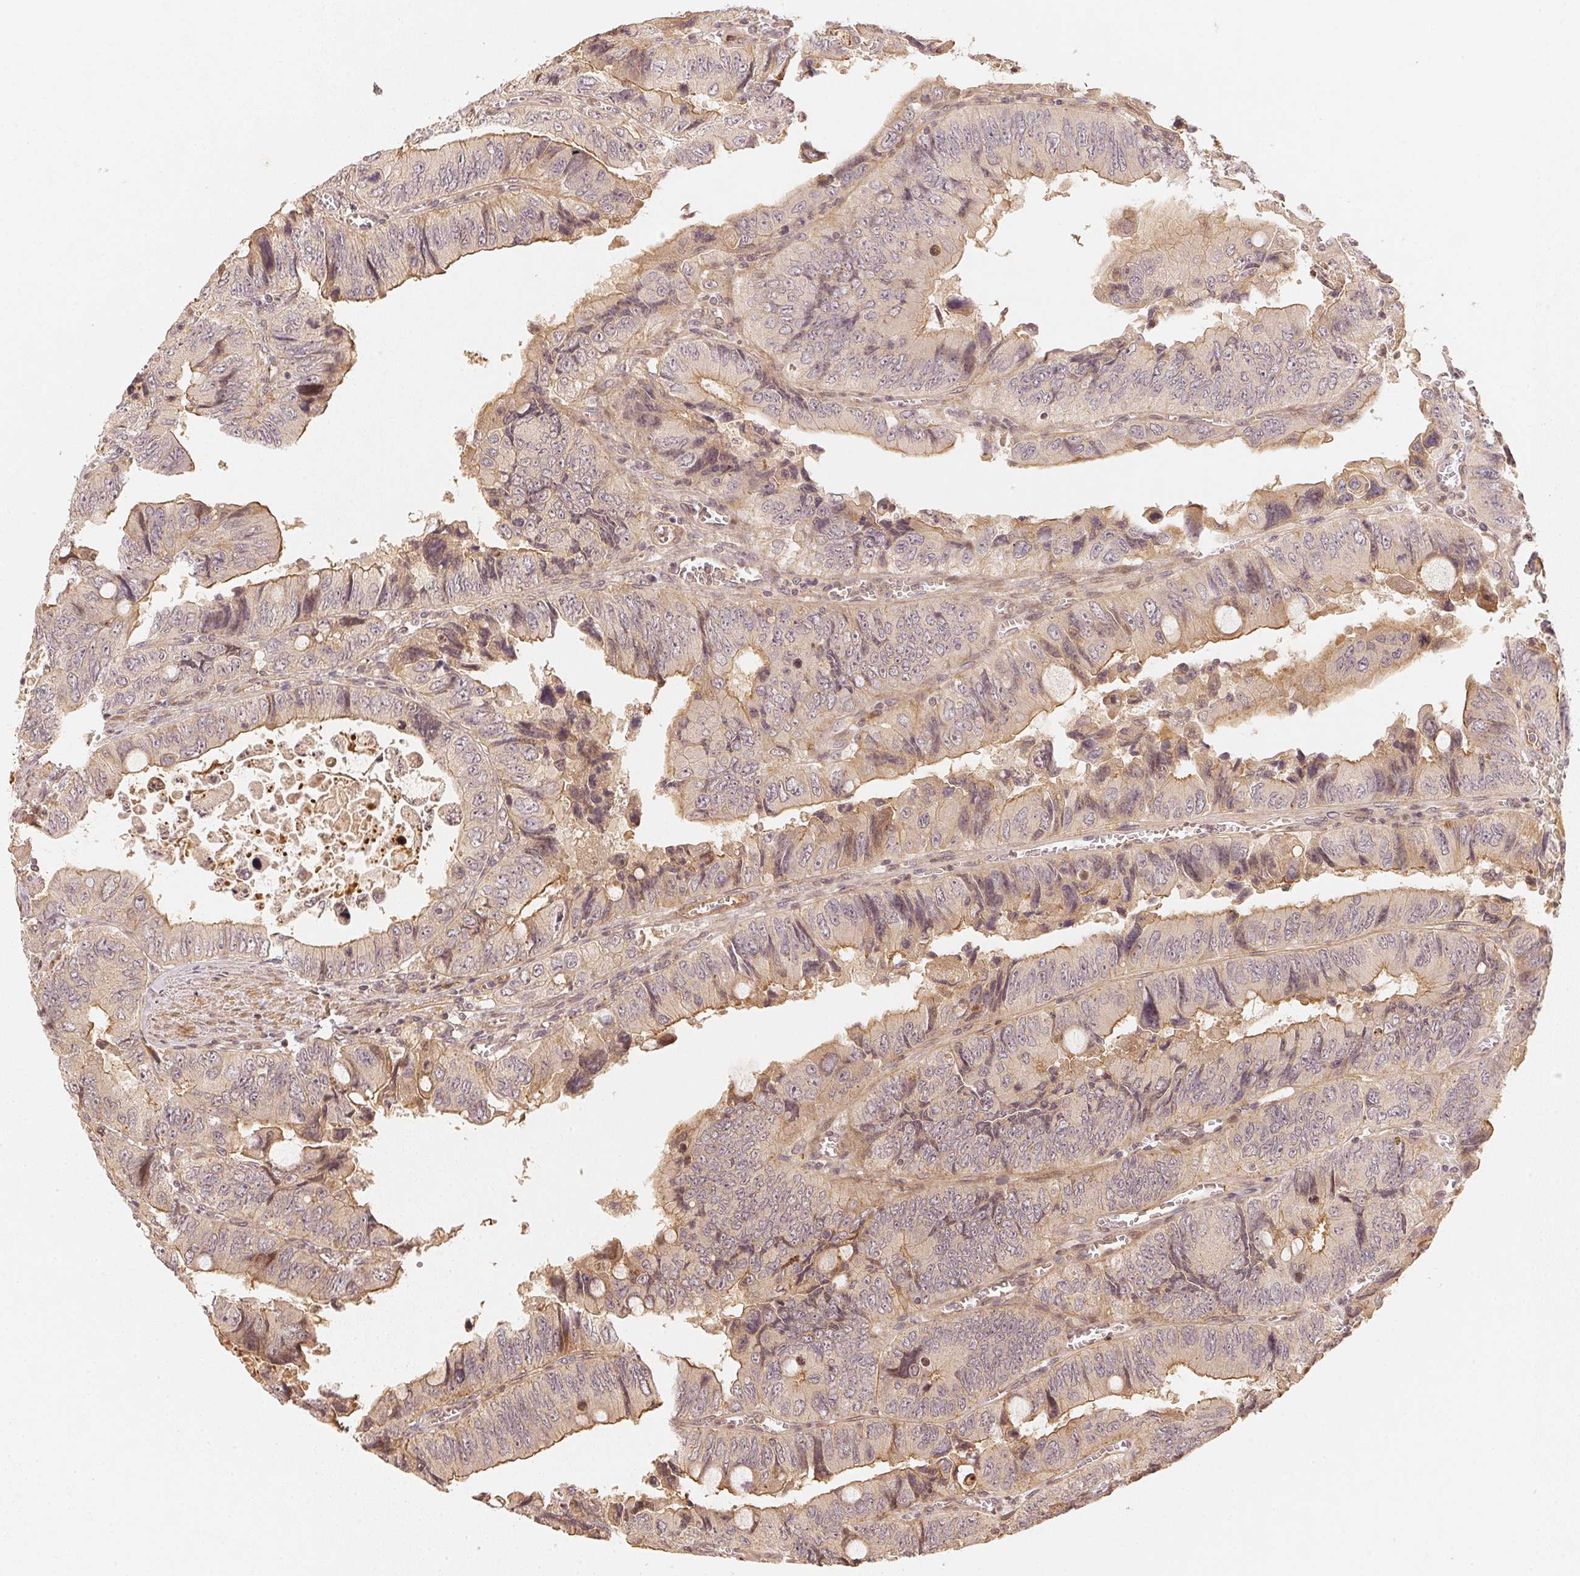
{"staining": {"intensity": "negative", "quantity": "none", "location": "none"}, "tissue": "colorectal cancer", "cell_type": "Tumor cells", "image_type": "cancer", "snomed": [{"axis": "morphology", "description": "Adenocarcinoma, NOS"}, {"axis": "topography", "description": "Colon"}], "caption": "Protein analysis of colorectal cancer shows no significant expression in tumor cells.", "gene": "SERPINE1", "patient": {"sex": "female", "age": 84}}